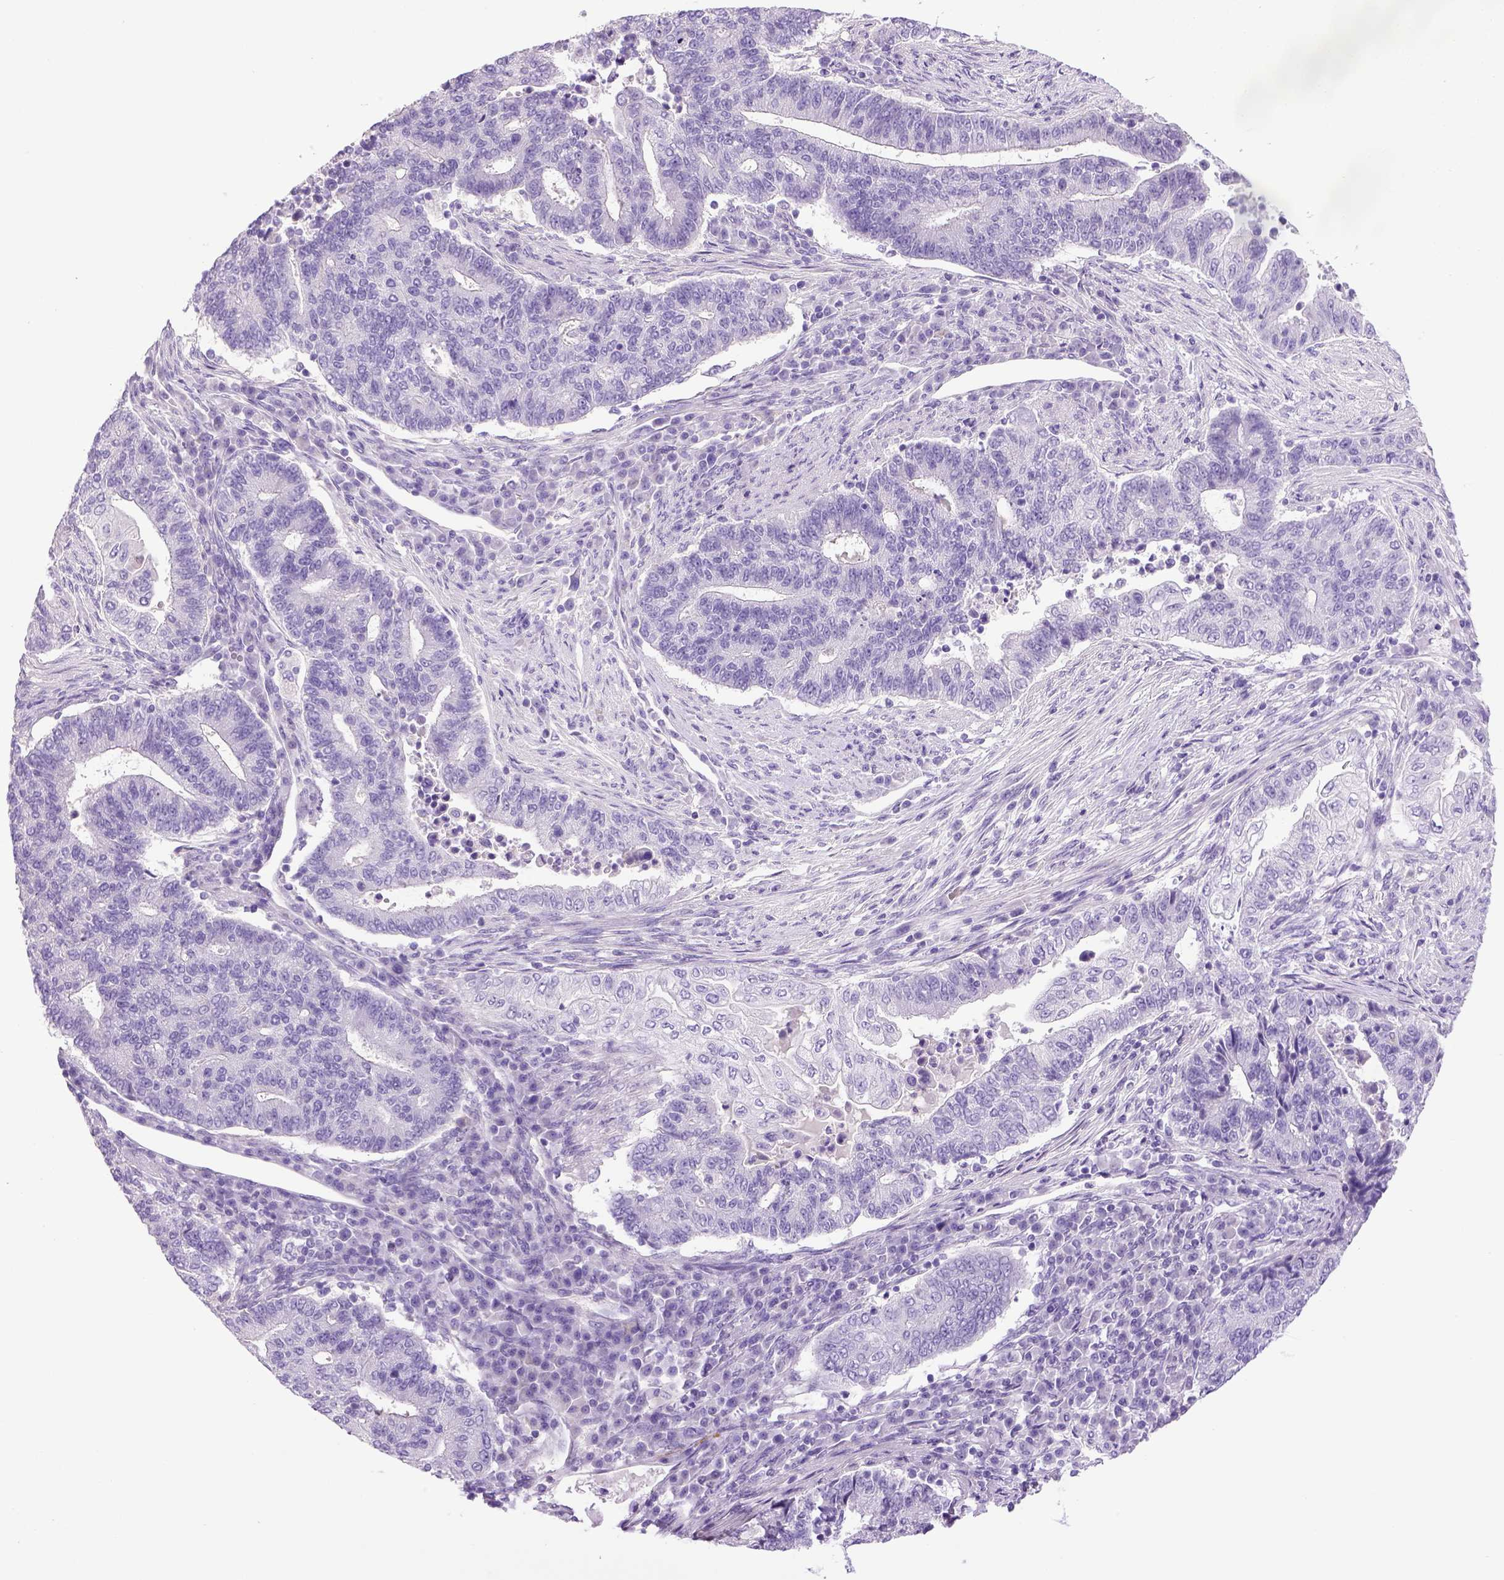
{"staining": {"intensity": "negative", "quantity": "none", "location": "none"}, "tissue": "endometrial cancer", "cell_type": "Tumor cells", "image_type": "cancer", "snomed": [{"axis": "morphology", "description": "Adenocarcinoma, NOS"}, {"axis": "topography", "description": "Uterus"}, {"axis": "topography", "description": "Endometrium"}], "caption": "Tumor cells show no significant positivity in endometrial cancer (adenocarcinoma).", "gene": "KRT71", "patient": {"sex": "female", "age": 54}}